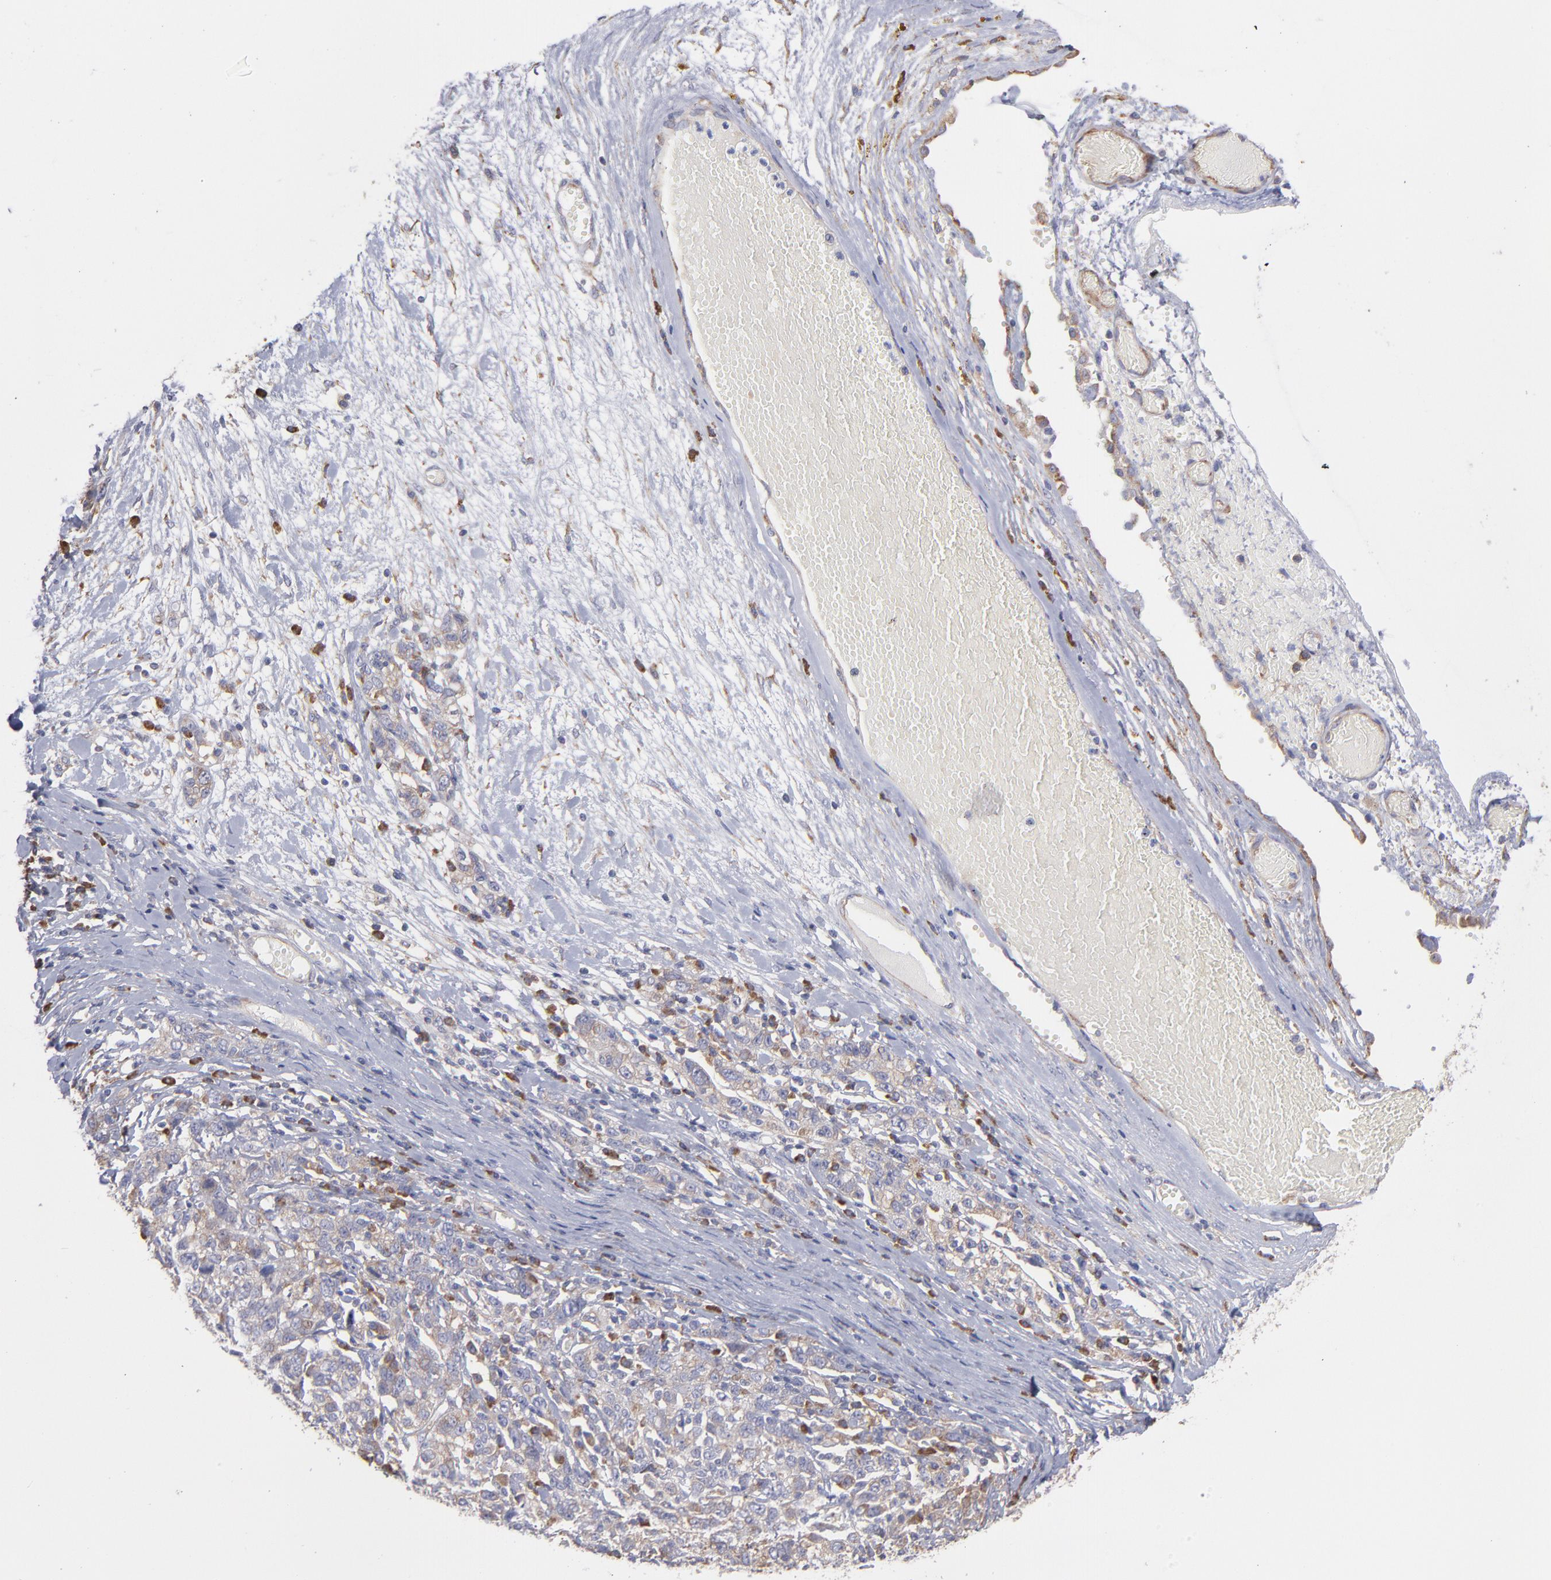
{"staining": {"intensity": "negative", "quantity": "none", "location": "none"}, "tissue": "ovarian cancer", "cell_type": "Tumor cells", "image_type": "cancer", "snomed": [{"axis": "morphology", "description": "Cystadenocarcinoma, serous, NOS"}, {"axis": "topography", "description": "Ovary"}], "caption": "Tumor cells are negative for protein expression in human ovarian cancer (serous cystadenocarcinoma).", "gene": "RPLP0", "patient": {"sex": "female", "age": 71}}